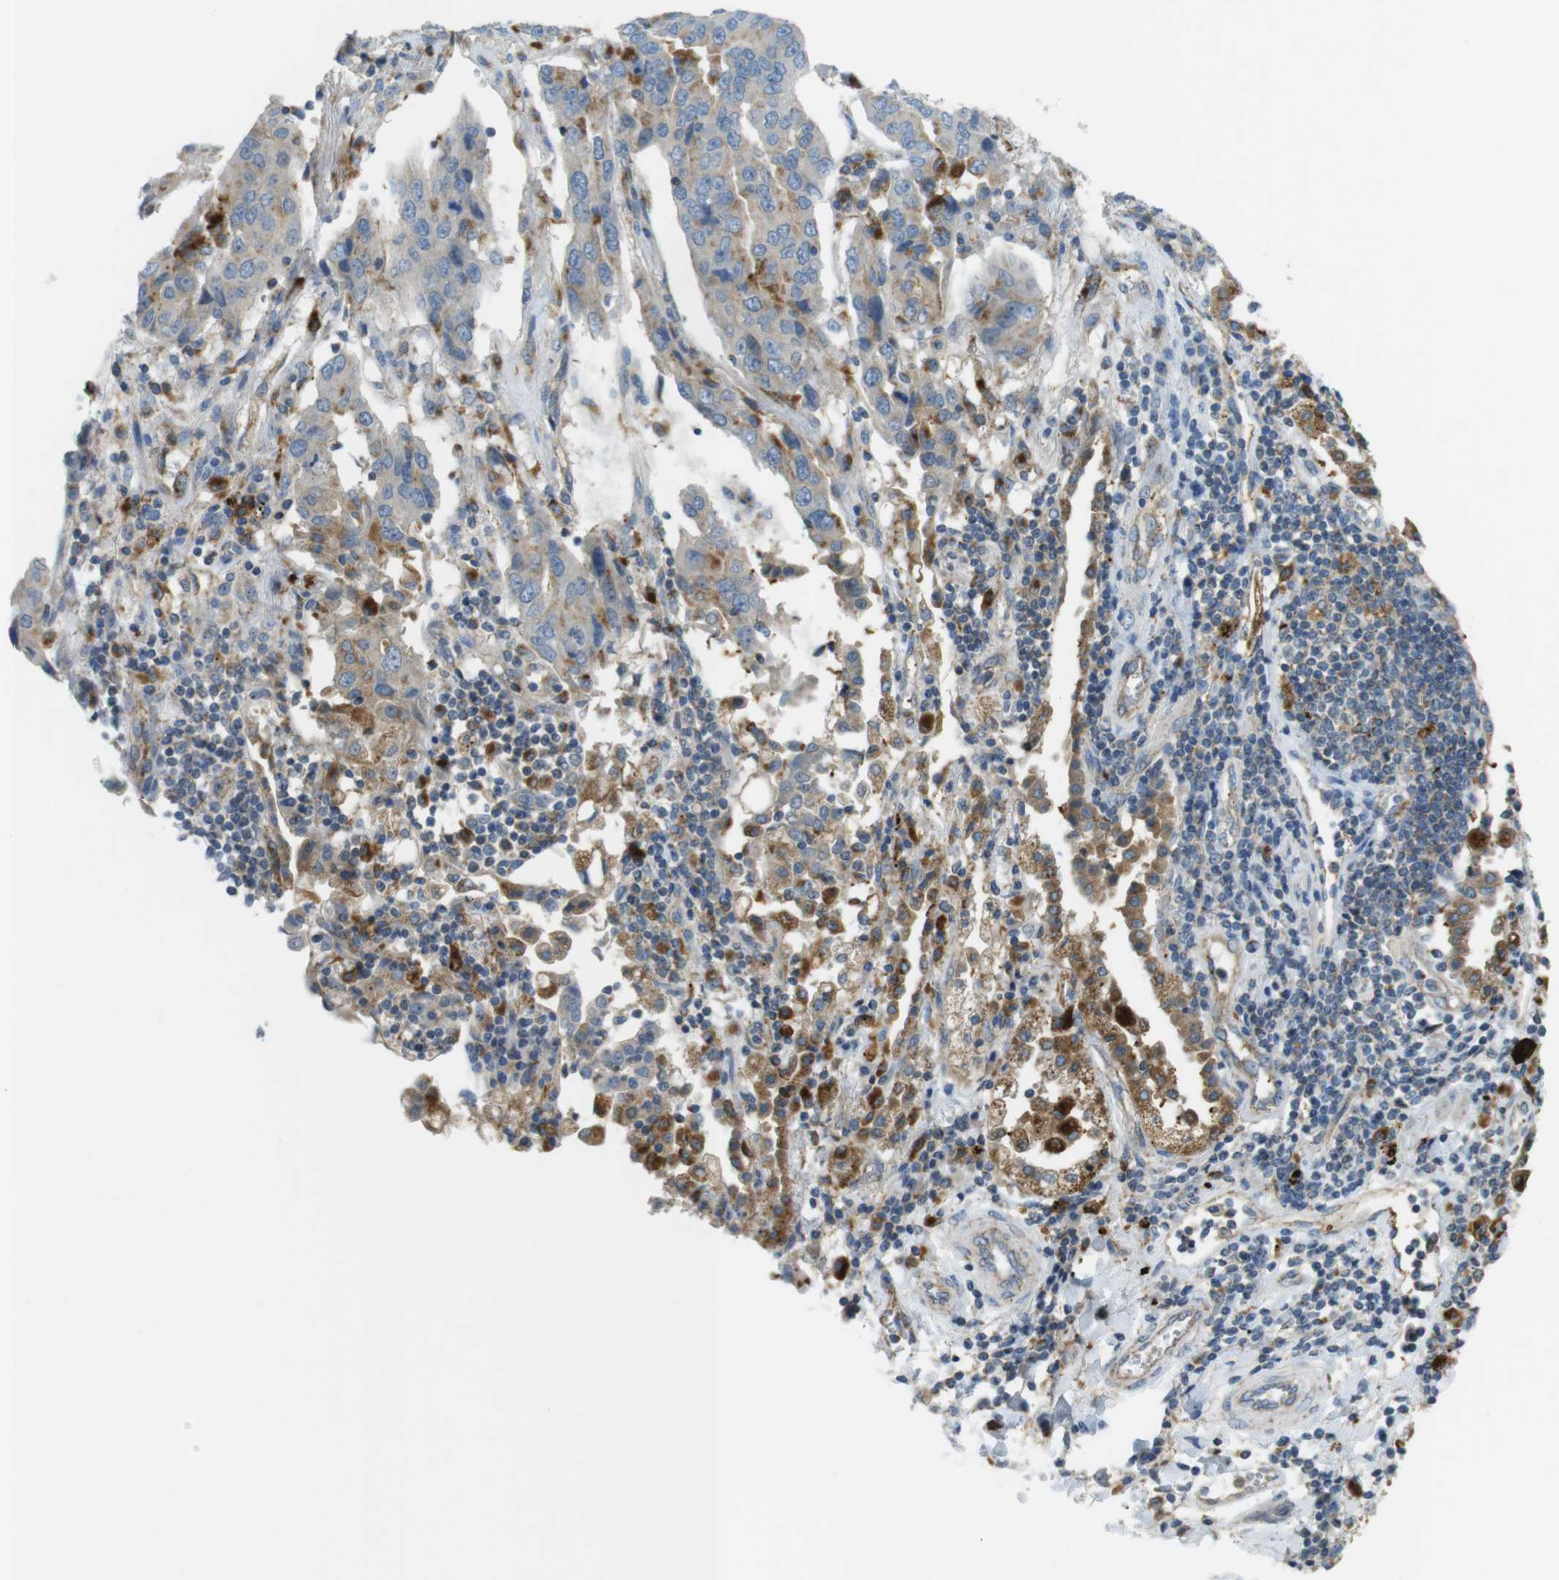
{"staining": {"intensity": "weak", "quantity": "25%-75%", "location": "cytoplasmic/membranous"}, "tissue": "lung cancer", "cell_type": "Tumor cells", "image_type": "cancer", "snomed": [{"axis": "morphology", "description": "Adenocarcinoma, NOS"}, {"axis": "topography", "description": "Lung"}], "caption": "Brown immunohistochemical staining in lung cancer (adenocarcinoma) exhibits weak cytoplasmic/membranous positivity in about 25%-75% of tumor cells.", "gene": "LAMP1", "patient": {"sex": "female", "age": 65}}